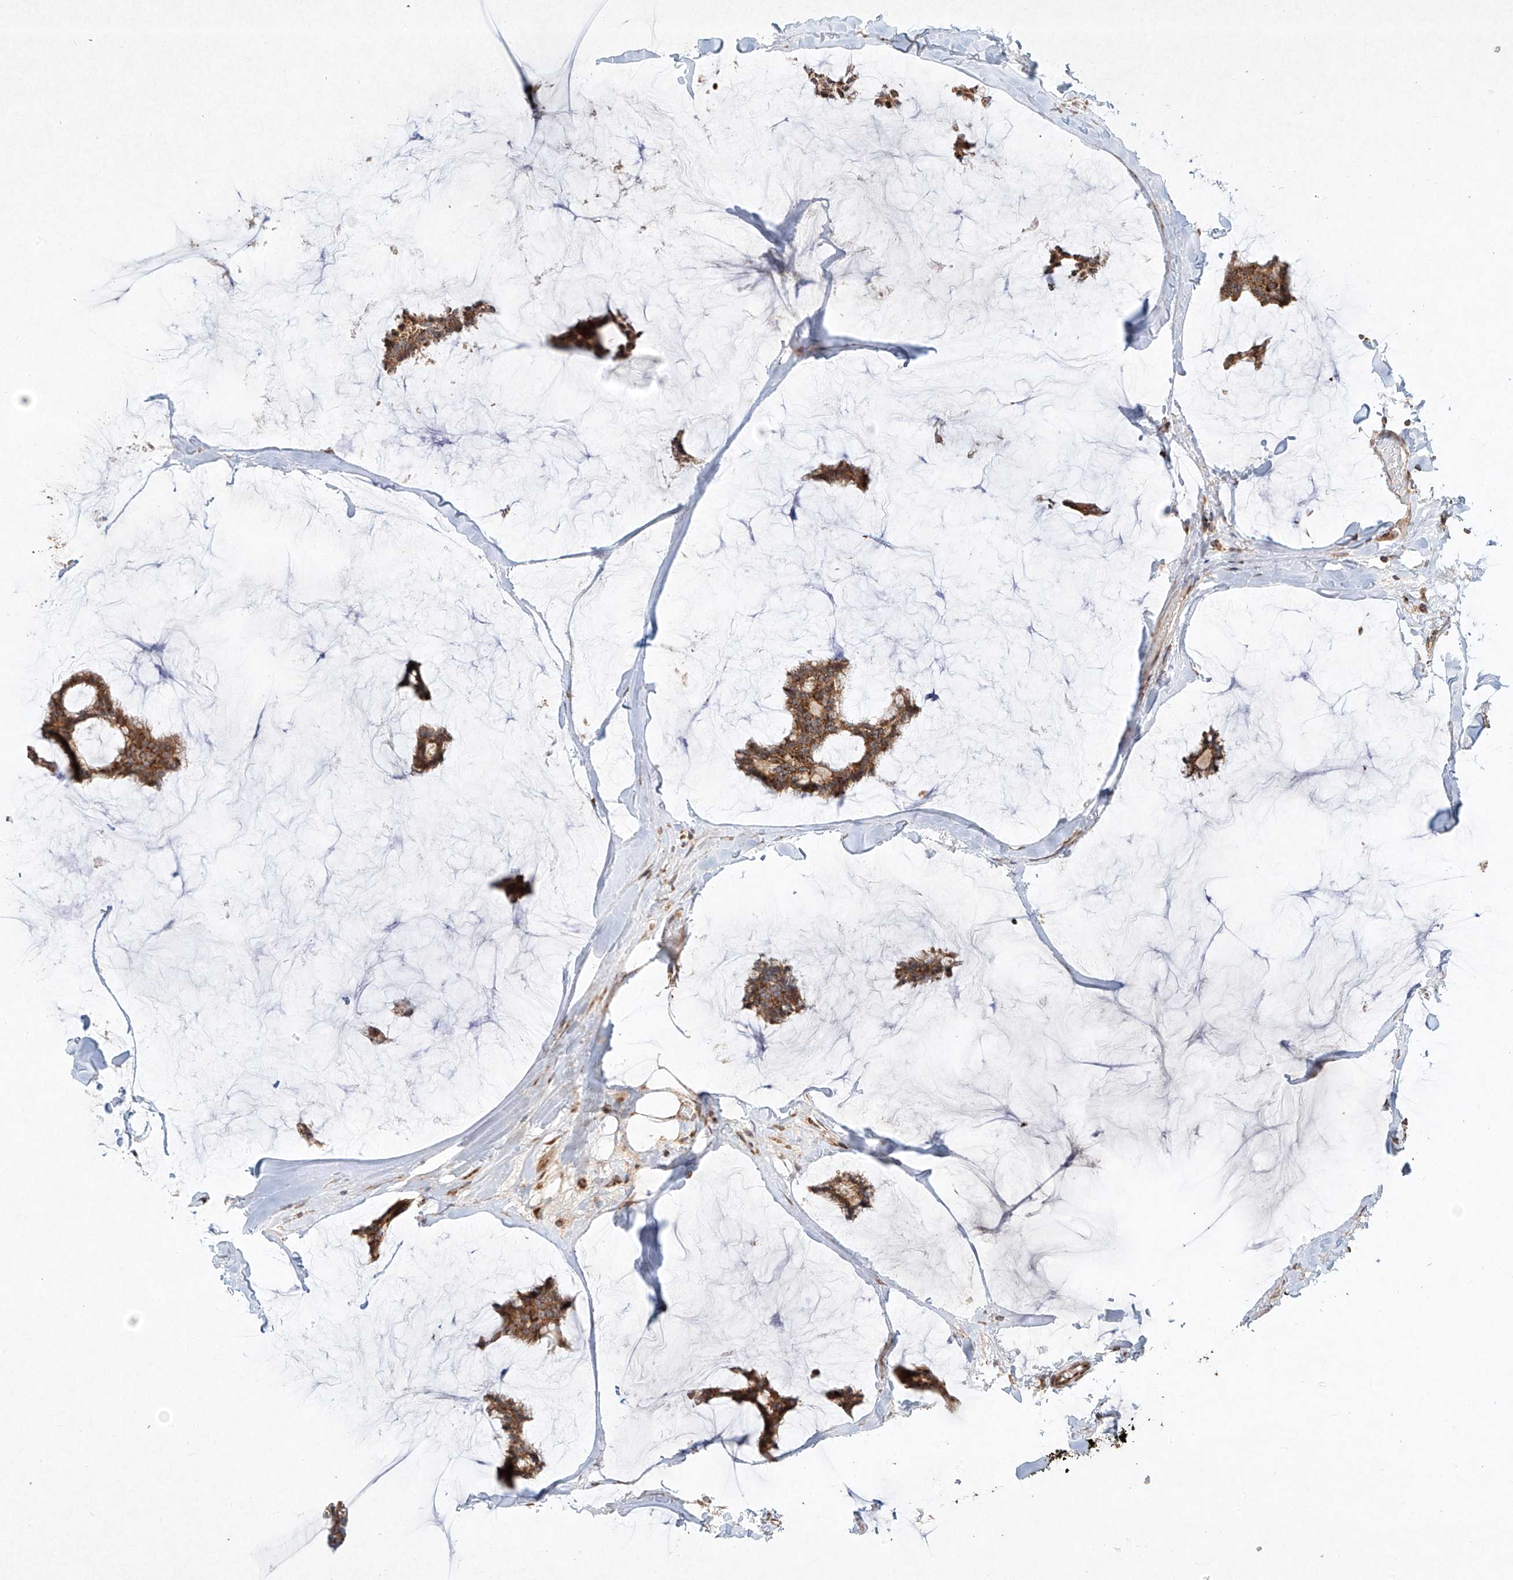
{"staining": {"intensity": "moderate", "quantity": ">75%", "location": "cytoplasmic/membranous"}, "tissue": "breast cancer", "cell_type": "Tumor cells", "image_type": "cancer", "snomed": [{"axis": "morphology", "description": "Duct carcinoma"}, {"axis": "topography", "description": "Breast"}], "caption": "This photomicrograph demonstrates IHC staining of human breast cancer (invasive ductal carcinoma), with medium moderate cytoplasmic/membranous staining in approximately >75% of tumor cells.", "gene": "SEMA3B", "patient": {"sex": "female", "age": 93}}